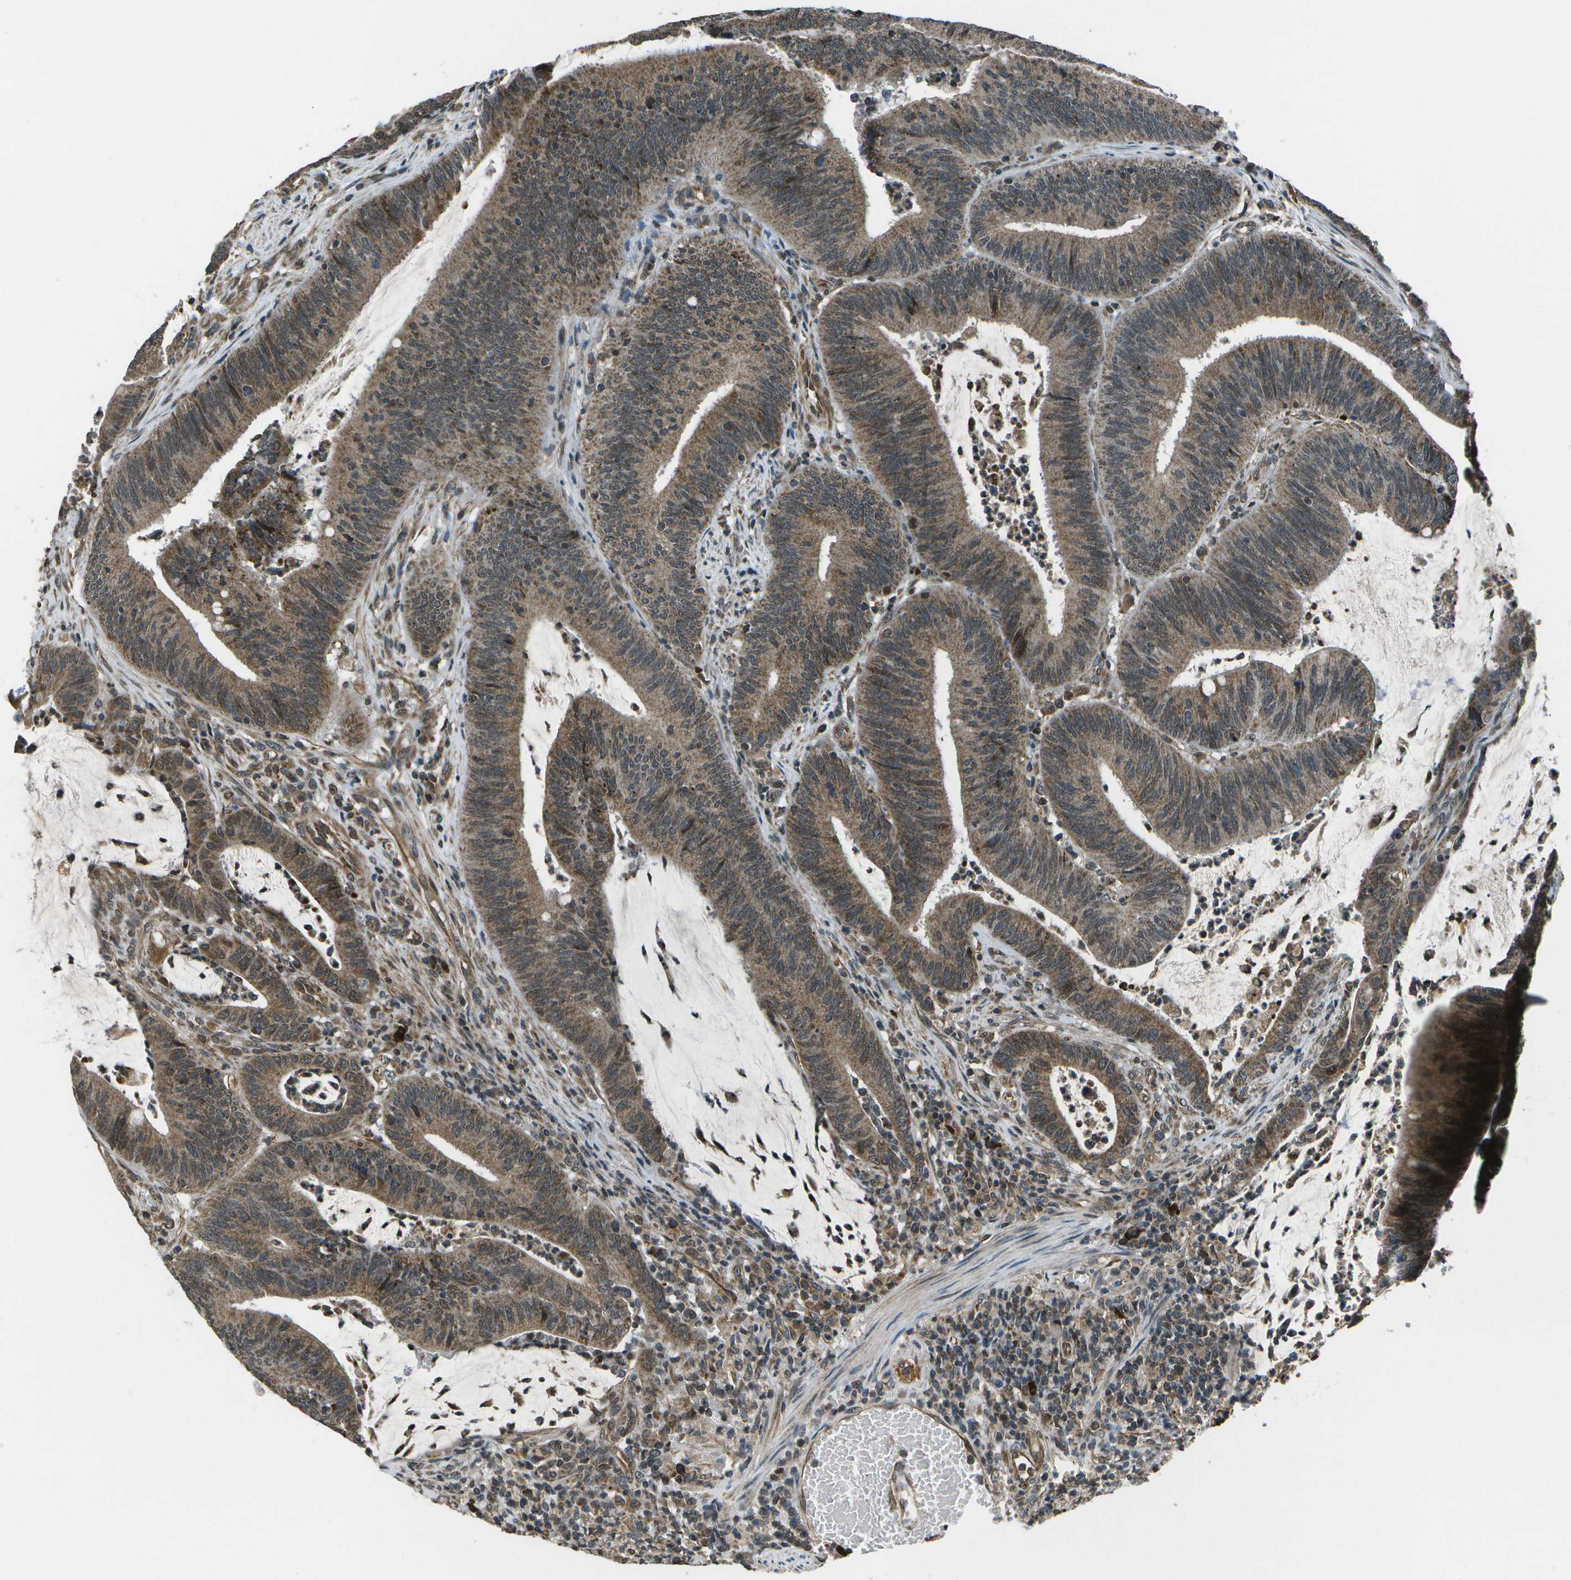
{"staining": {"intensity": "moderate", "quantity": ">75%", "location": "cytoplasmic/membranous"}, "tissue": "colorectal cancer", "cell_type": "Tumor cells", "image_type": "cancer", "snomed": [{"axis": "morphology", "description": "Normal tissue, NOS"}, {"axis": "morphology", "description": "Adenocarcinoma, NOS"}, {"axis": "topography", "description": "Rectum"}], "caption": "Protein staining exhibits moderate cytoplasmic/membranous staining in about >75% of tumor cells in colorectal cancer (adenocarcinoma).", "gene": "EIF2AK1", "patient": {"sex": "female", "age": 66}}